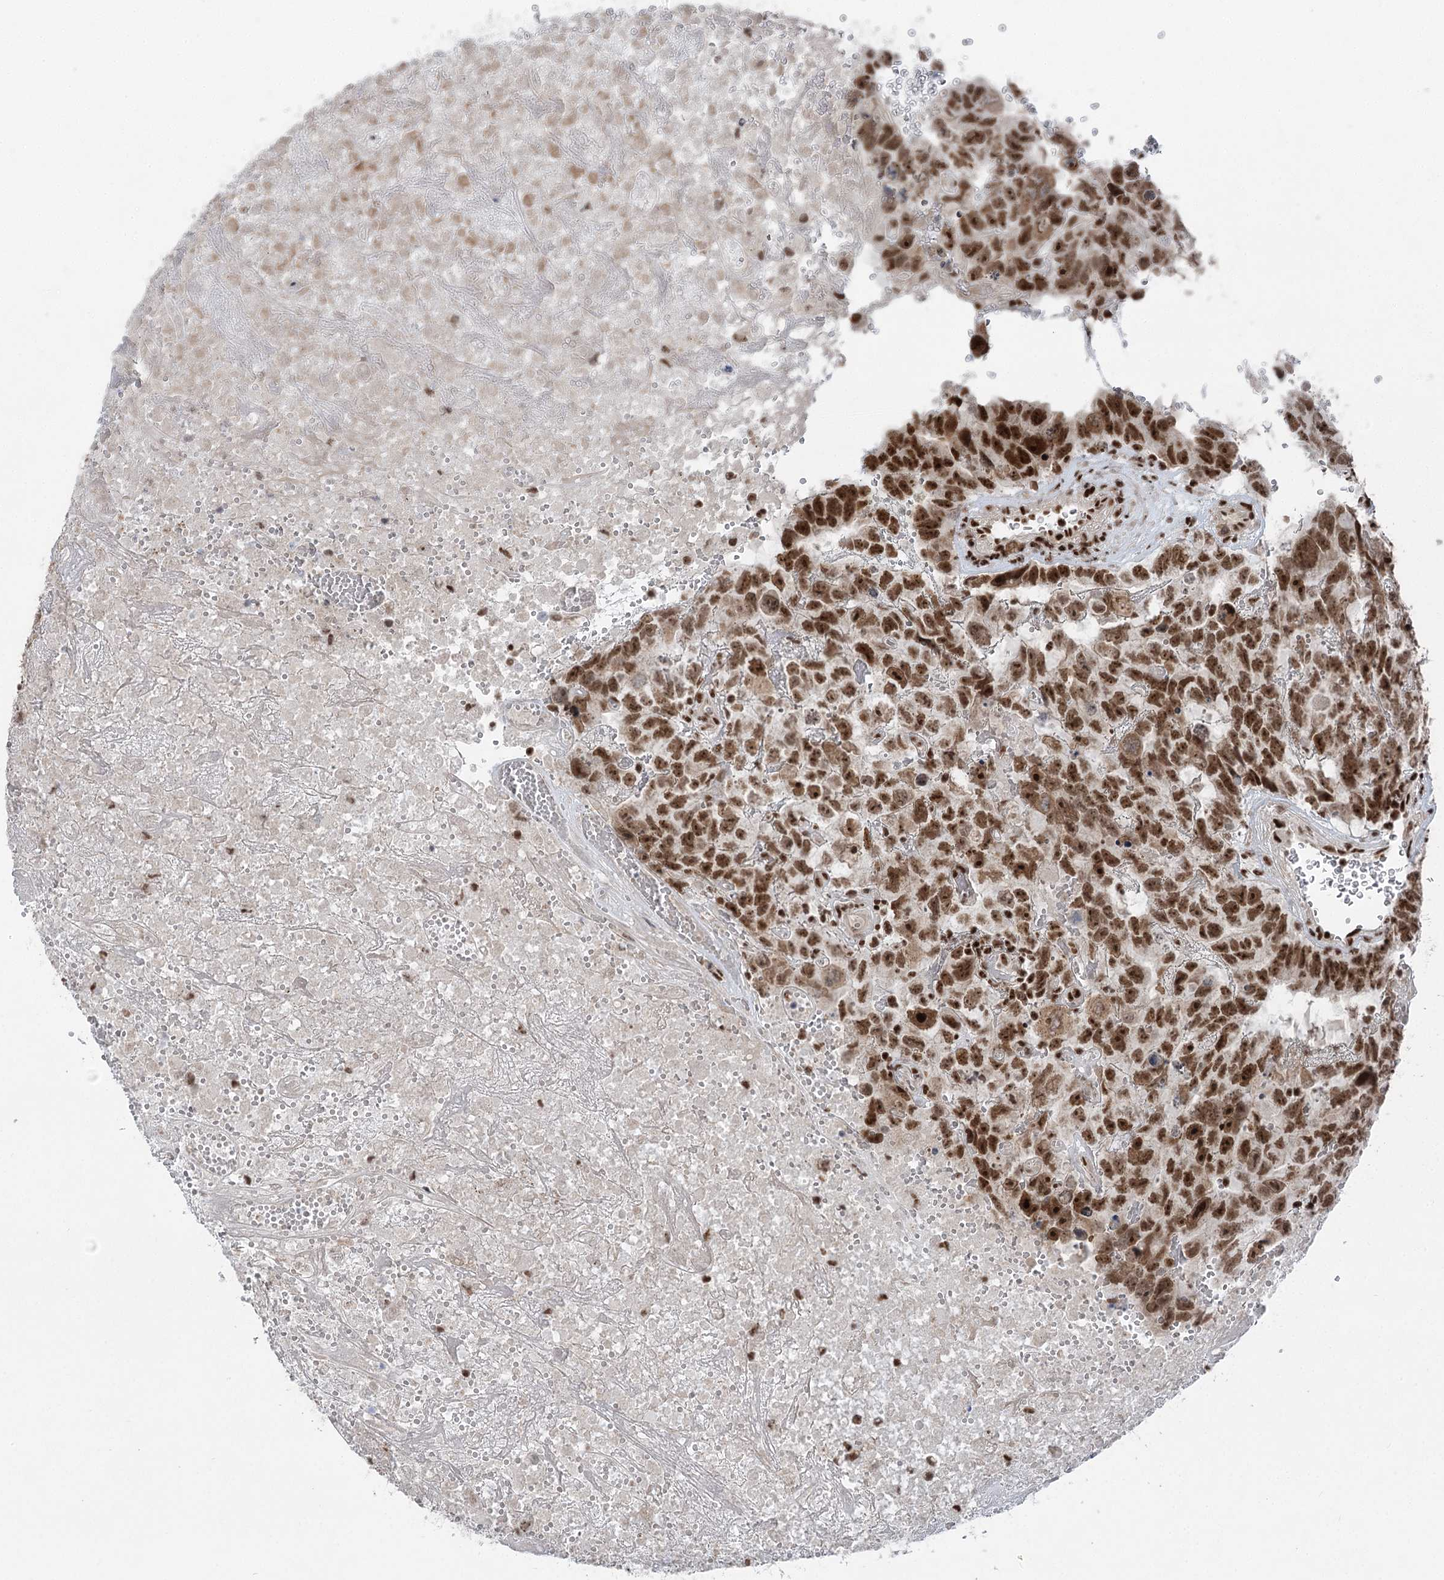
{"staining": {"intensity": "strong", "quantity": ">75%", "location": "nuclear"}, "tissue": "testis cancer", "cell_type": "Tumor cells", "image_type": "cancer", "snomed": [{"axis": "morphology", "description": "Carcinoma, Embryonal, NOS"}, {"axis": "topography", "description": "Testis"}], "caption": "Immunohistochemical staining of testis cancer (embryonal carcinoma) displays high levels of strong nuclear positivity in about >75% of tumor cells.", "gene": "CGGBP1", "patient": {"sex": "male", "age": 45}}